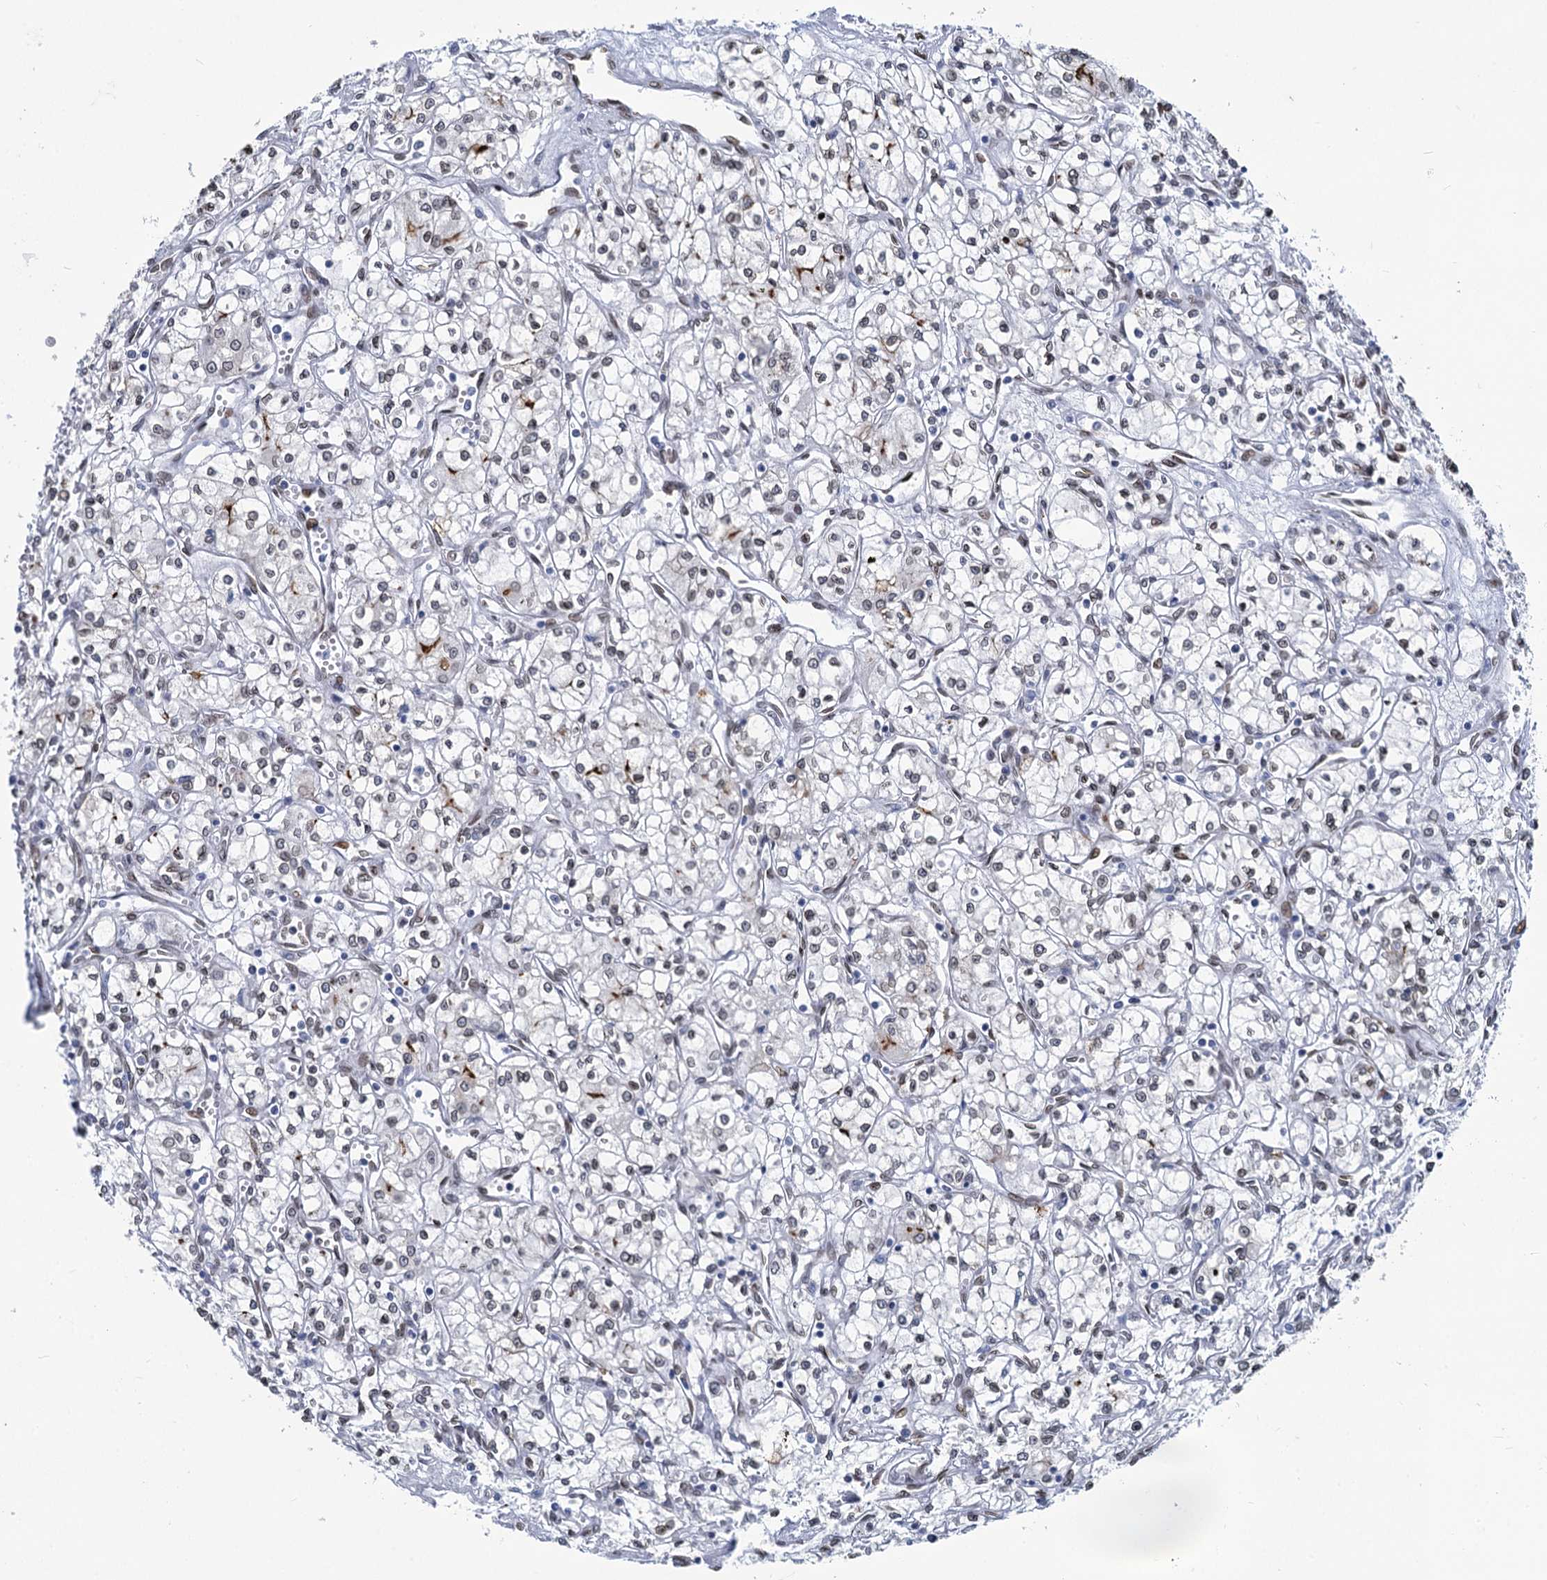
{"staining": {"intensity": "weak", "quantity": "<25%", "location": "nuclear"}, "tissue": "renal cancer", "cell_type": "Tumor cells", "image_type": "cancer", "snomed": [{"axis": "morphology", "description": "Adenocarcinoma, NOS"}, {"axis": "topography", "description": "Kidney"}], "caption": "A high-resolution photomicrograph shows IHC staining of renal cancer, which shows no significant positivity in tumor cells.", "gene": "PRSS35", "patient": {"sex": "male", "age": 59}}